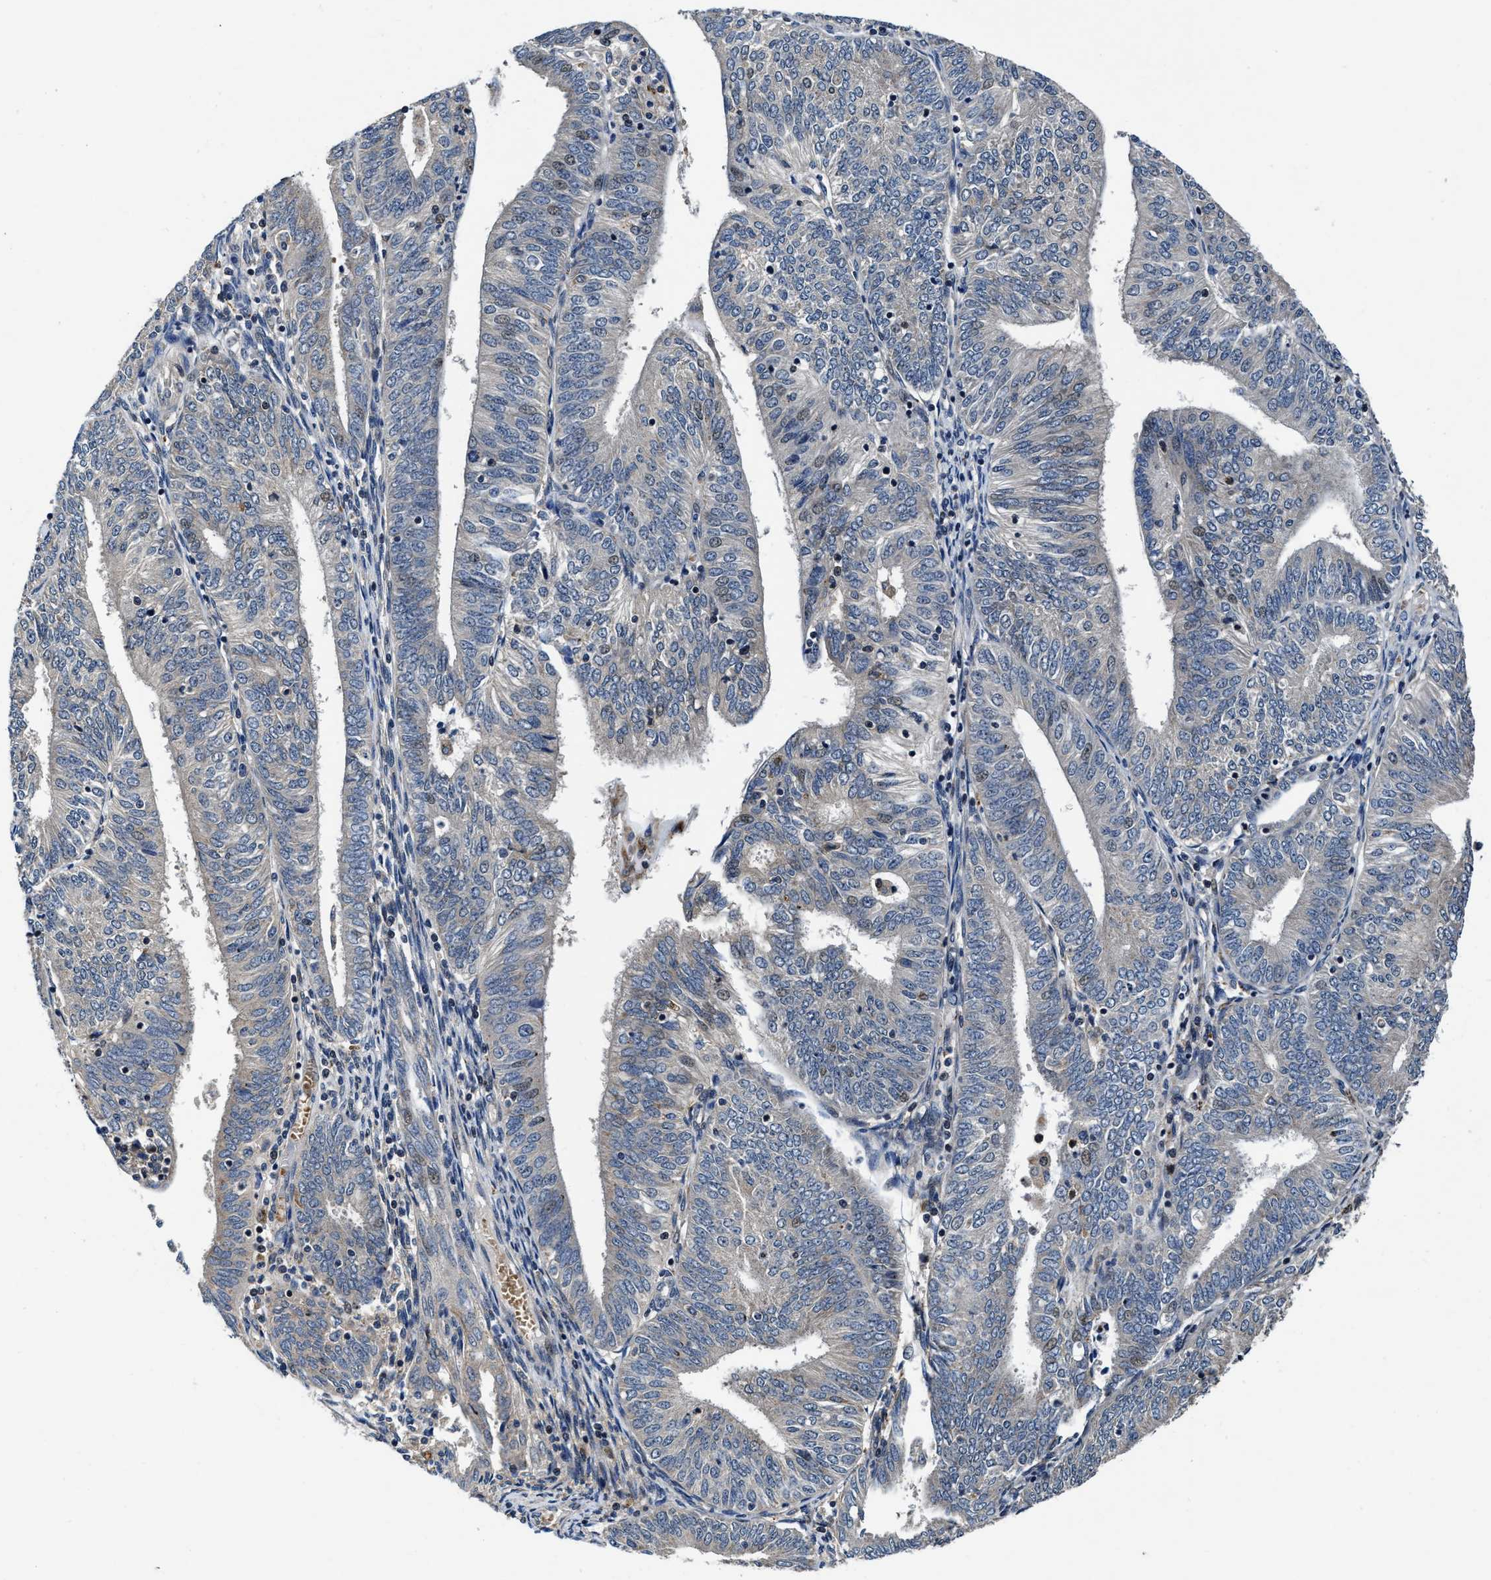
{"staining": {"intensity": "negative", "quantity": "none", "location": "none"}, "tissue": "endometrial cancer", "cell_type": "Tumor cells", "image_type": "cancer", "snomed": [{"axis": "morphology", "description": "Adenocarcinoma, NOS"}, {"axis": "topography", "description": "Endometrium"}], "caption": "Human adenocarcinoma (endometrial) stained for a protein using IHC displays no expression in tumor cells.", "gene": "C2orf66", "patient": {"sex": "female", "age": 58}}